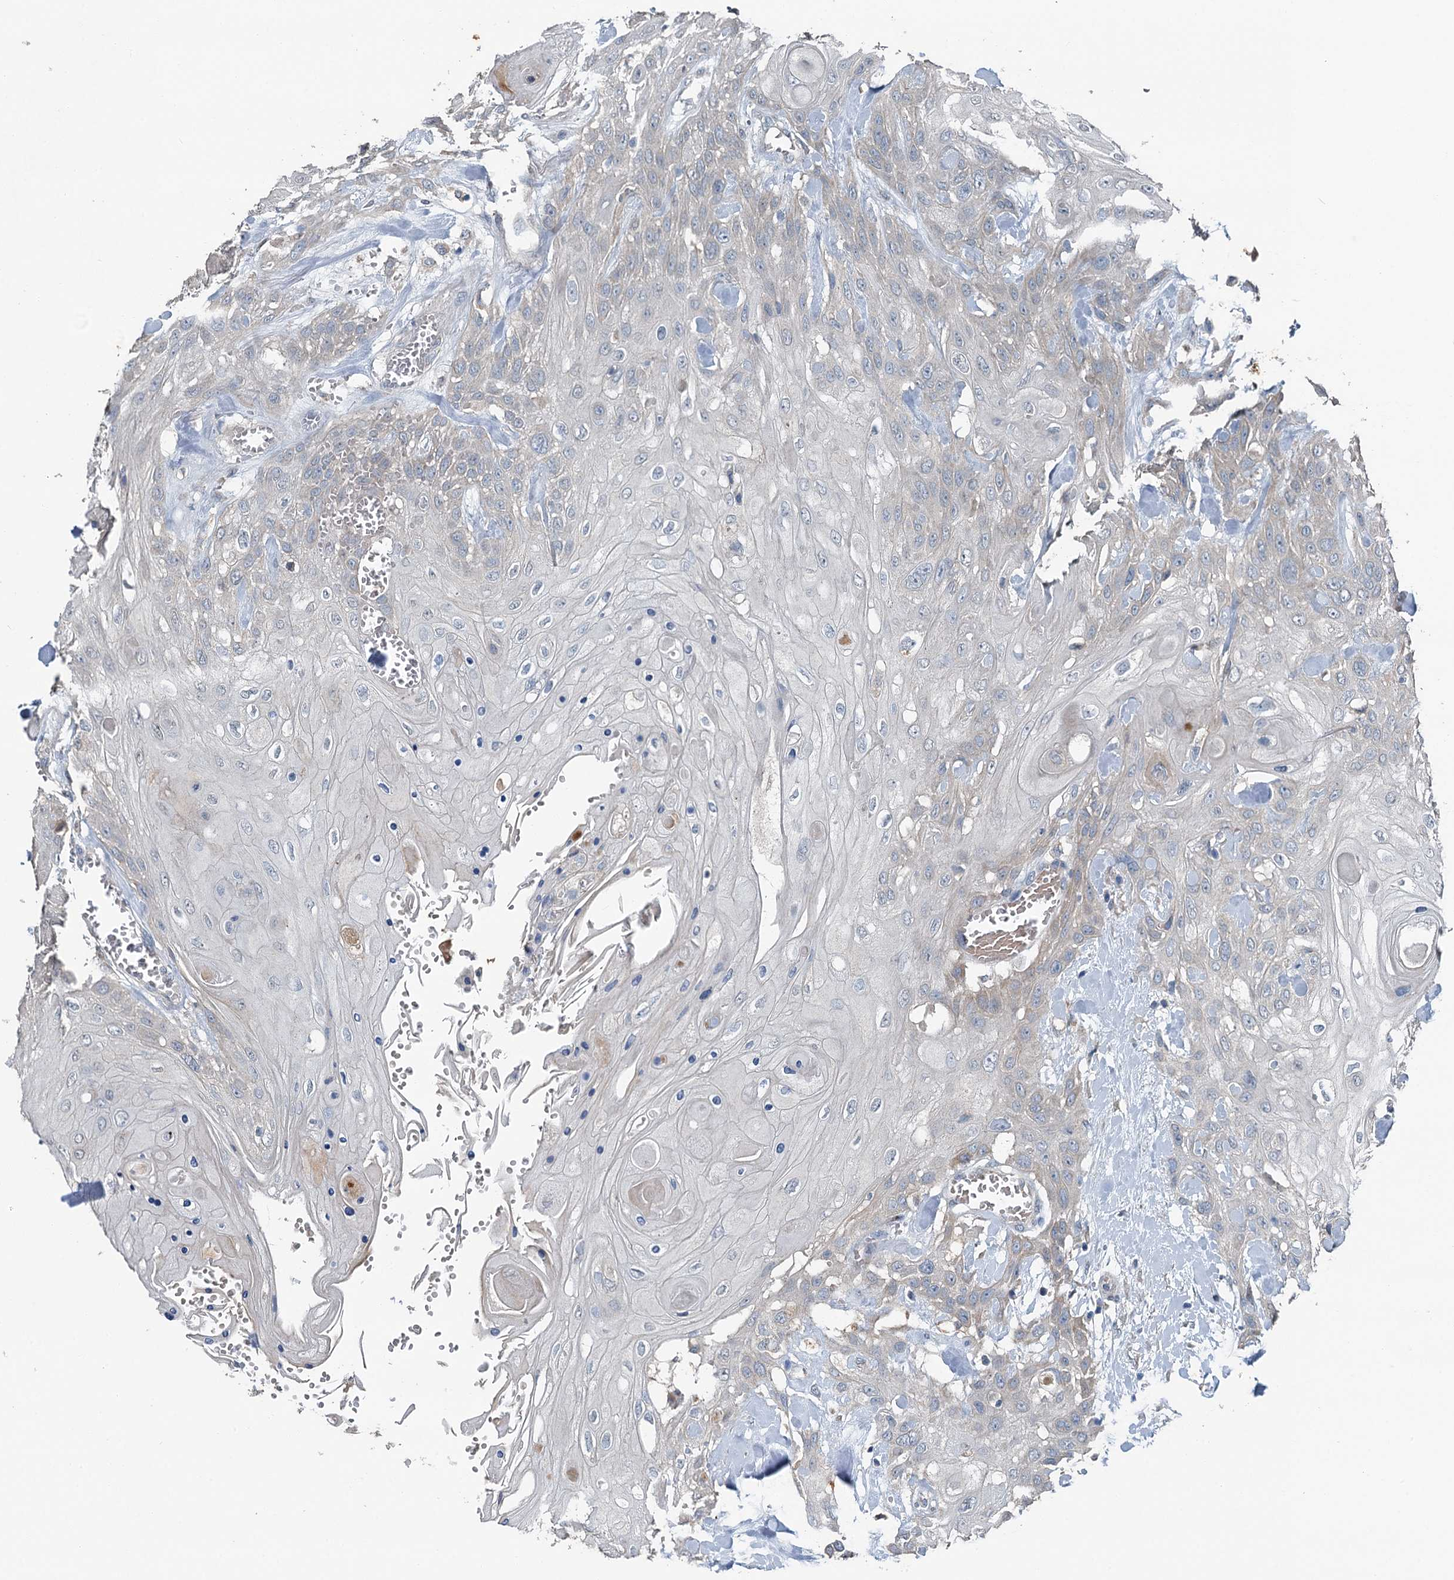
{"staining": {"intensity": "negative", "quantity": "none", "location": "none"}, "tissue": "head and neck cancer", "cell_type": "Tumor cells", "image_type": "cancer", "snomed": [{"axis": "morphology", "description": "Squamous cell carcinoma, NOS"}, {"axis": "topography", "description": "Head-Neck"}], "caption": "Immunohistochemistry (IHC) histopathology image of neoplastic tissue: human squamous cell carcinoma (head and neck) stained with DAB reveals no significant protein expression in tumor cells.", "gene": "C6orf120", "patient": {"sex": "female", "age": 43}}